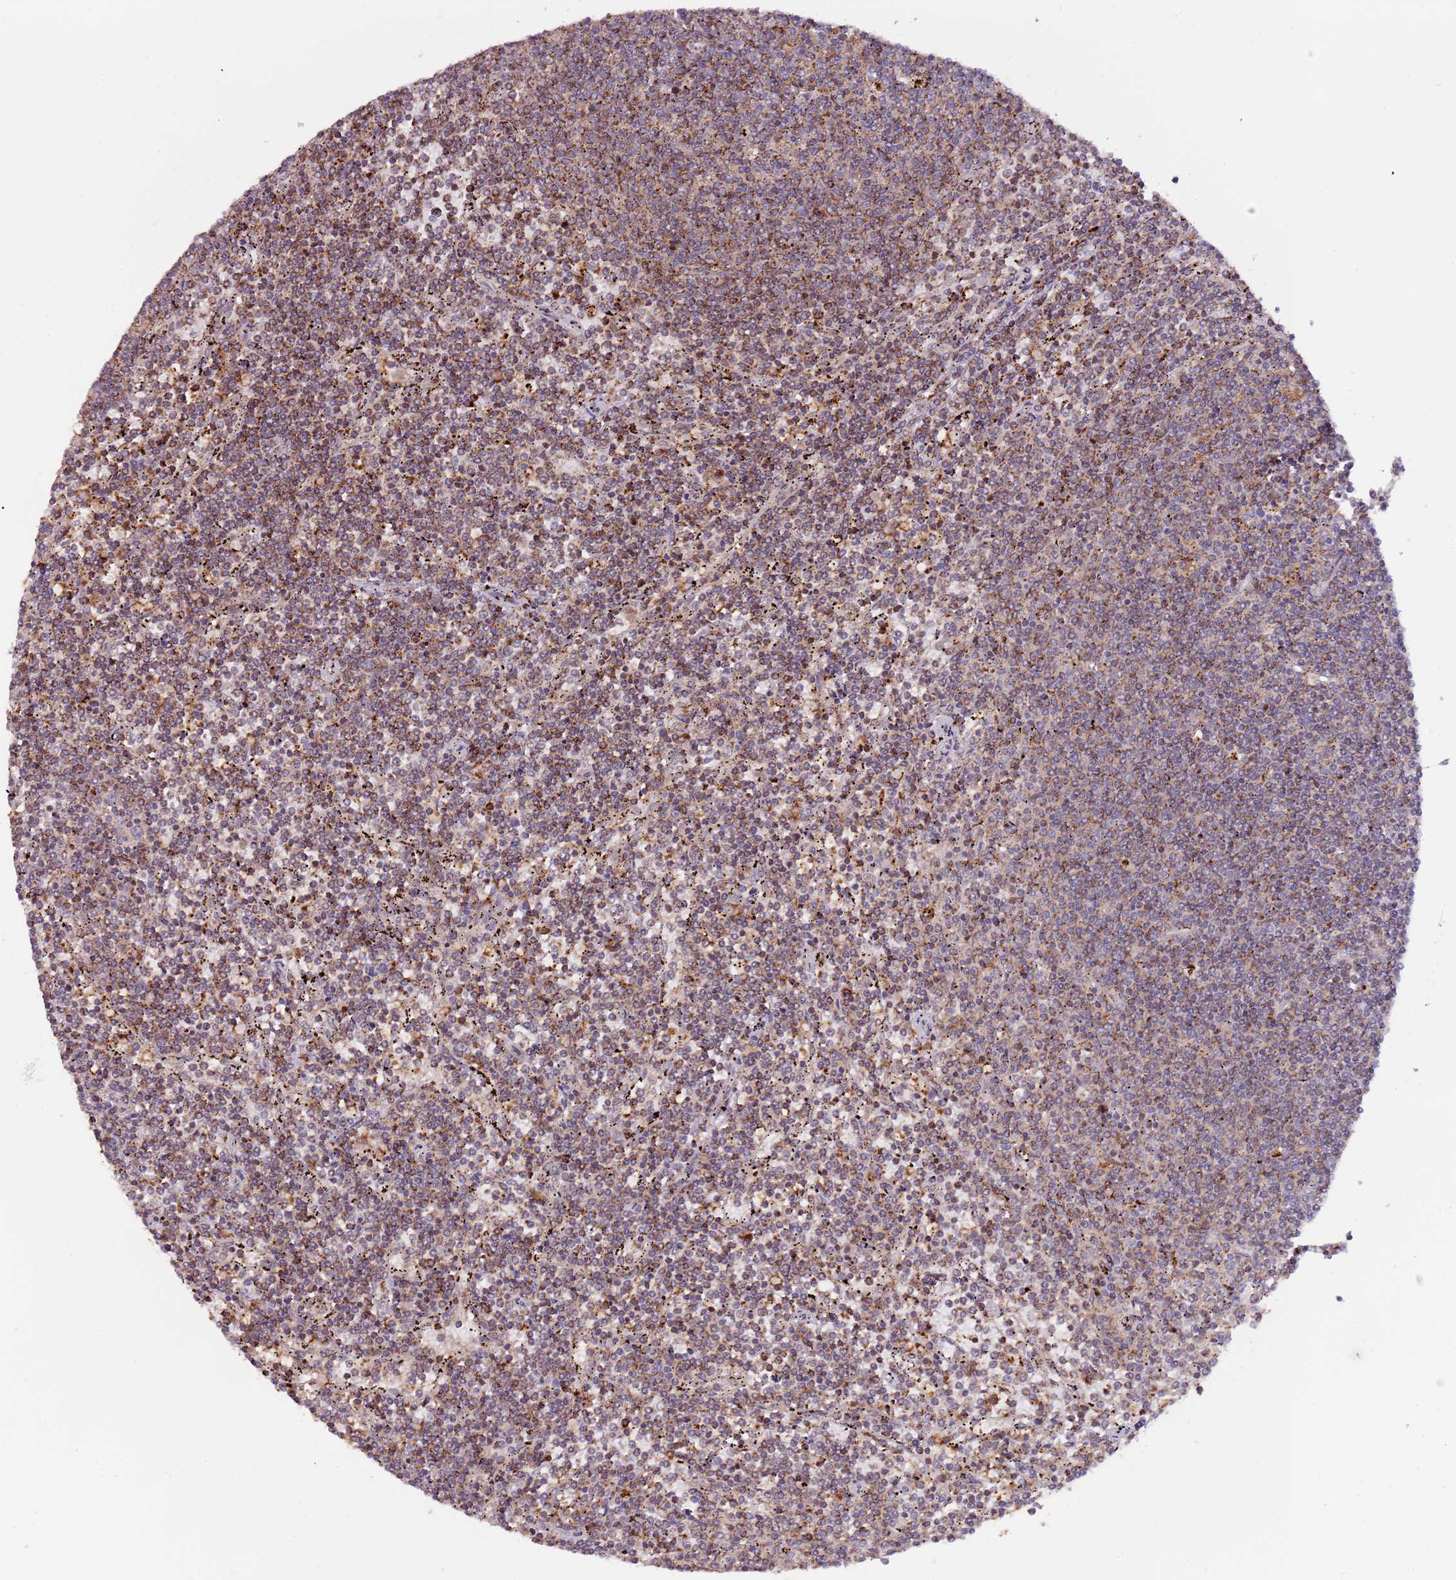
{"staining": {"intensity": "moderate", "quantity": ">75%", "location": "cytoplasmic/membranous"}, "tissue": "lymphoma", "cell_type": "Tumor cells", "image_type": "cancer", "snomed": [{"axis": "morphology", "description": "Malignant lymphoma, non-Hodgkin's type, Low grade"}, {"axis": "topography", "description": "Spleen"}], "caption": "An immunohistochemistry image of neoplastic tissue is shown. Protein staining in brown highlights moderate cytoplasmic/membranous positivity in low-grade malignant lymphoma, non-Hodgkin's type within tumor cells. (brown staining indicates protein expression, while blue staining denotes nuclei).", "gene": "ULK3", "patient": {"sex": "female", "age": 50}}